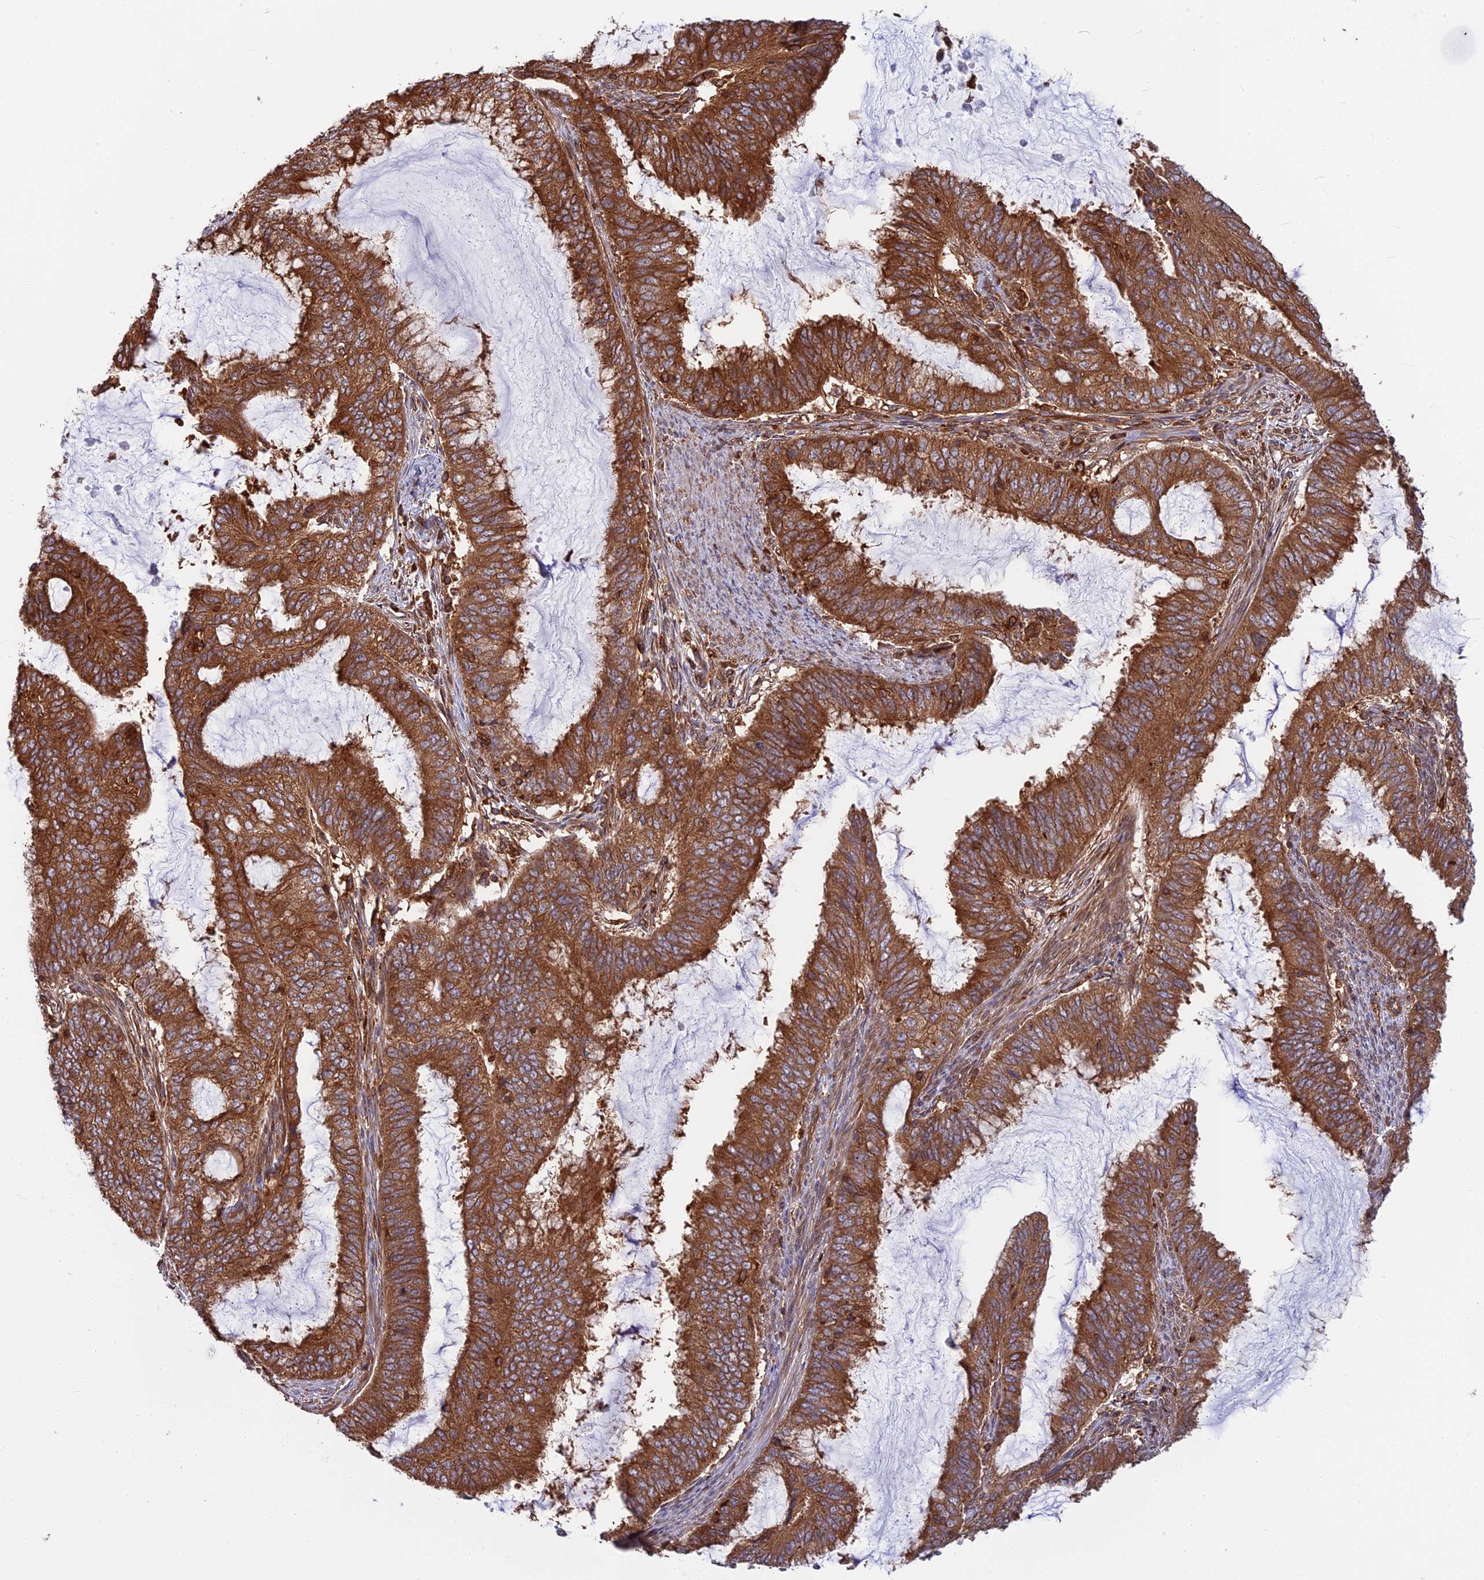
{"staining": {"intensity": "strong", "quantity": ">75%", "location": "cytoplasmic/membranous"}, "tissue": "endometrial cancer", "cell_type": "Tumor cells", "image_type": "cancer", "snomed": [{"axis": "morphology", "description": "Adenocarcinoma, NOS"}, {"axis": "topography", "description": "Endometrium"}], "caption": "Approximately >75% of tumor cells in endometrial cancer reveal strong cytoplasmic/membranous protein positivity as visualized by brown immunohistochemical staining.", "gene": "WDR1", "patient": {"sex": "female", "age": 51}}